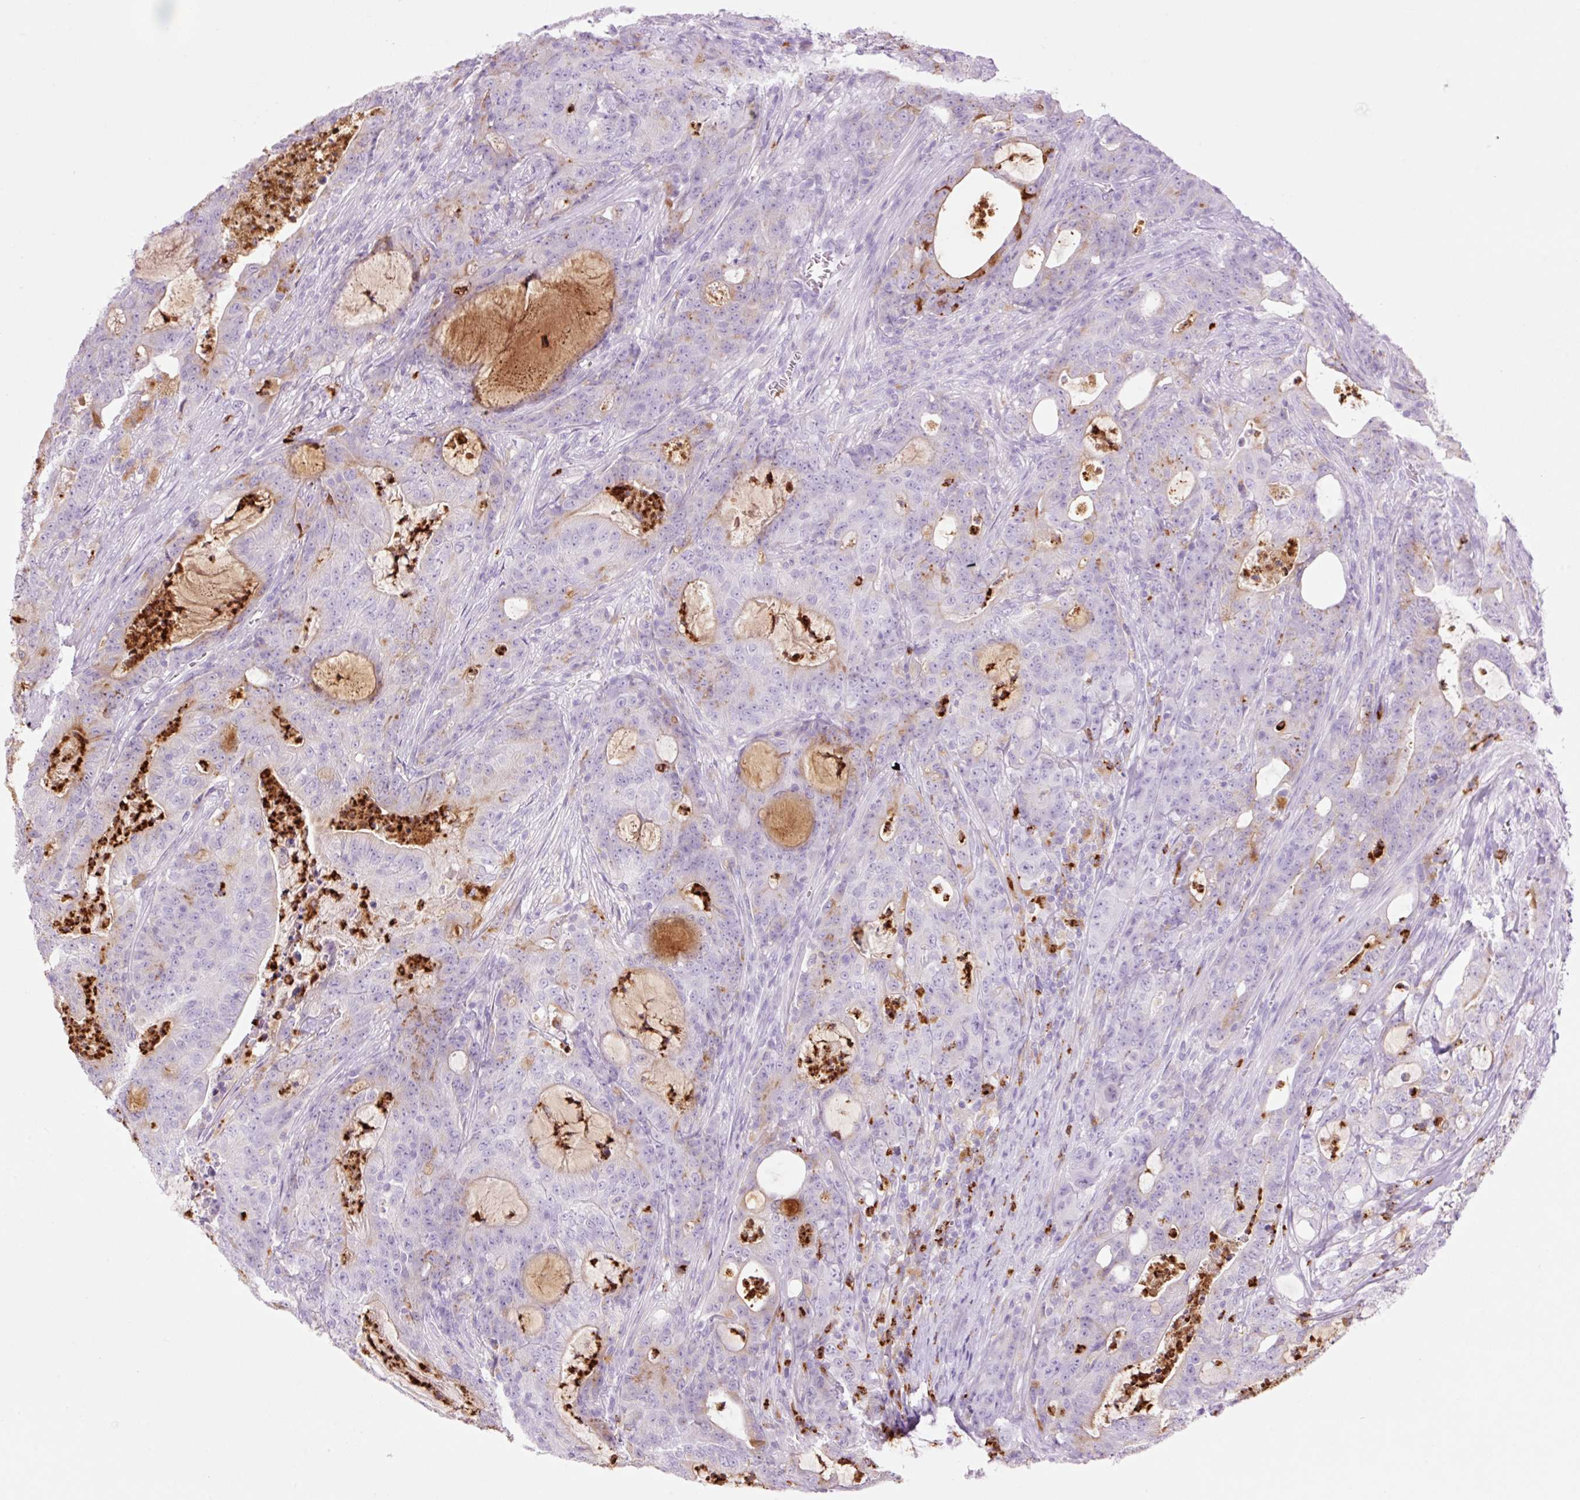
{"staining": {"intensity": "negative", "quantity": "none", "location": "none"}, "tissue": "colorectal cancer", "cell_type": "Tumor cells", "image_type": "cancer", "snomed": [{"axis": "morphology", "description": "Adenocarcinoma, NOS"}, {"axis": "topography", "description": "Colon"}], "caption": "This is a micrograph of immunohistochemistry staining of colorectal adenocarcinoma, which shows no expression in tumor cells.", "gene": "LYZ", "patient": {"sex": "male", "age": 83}}